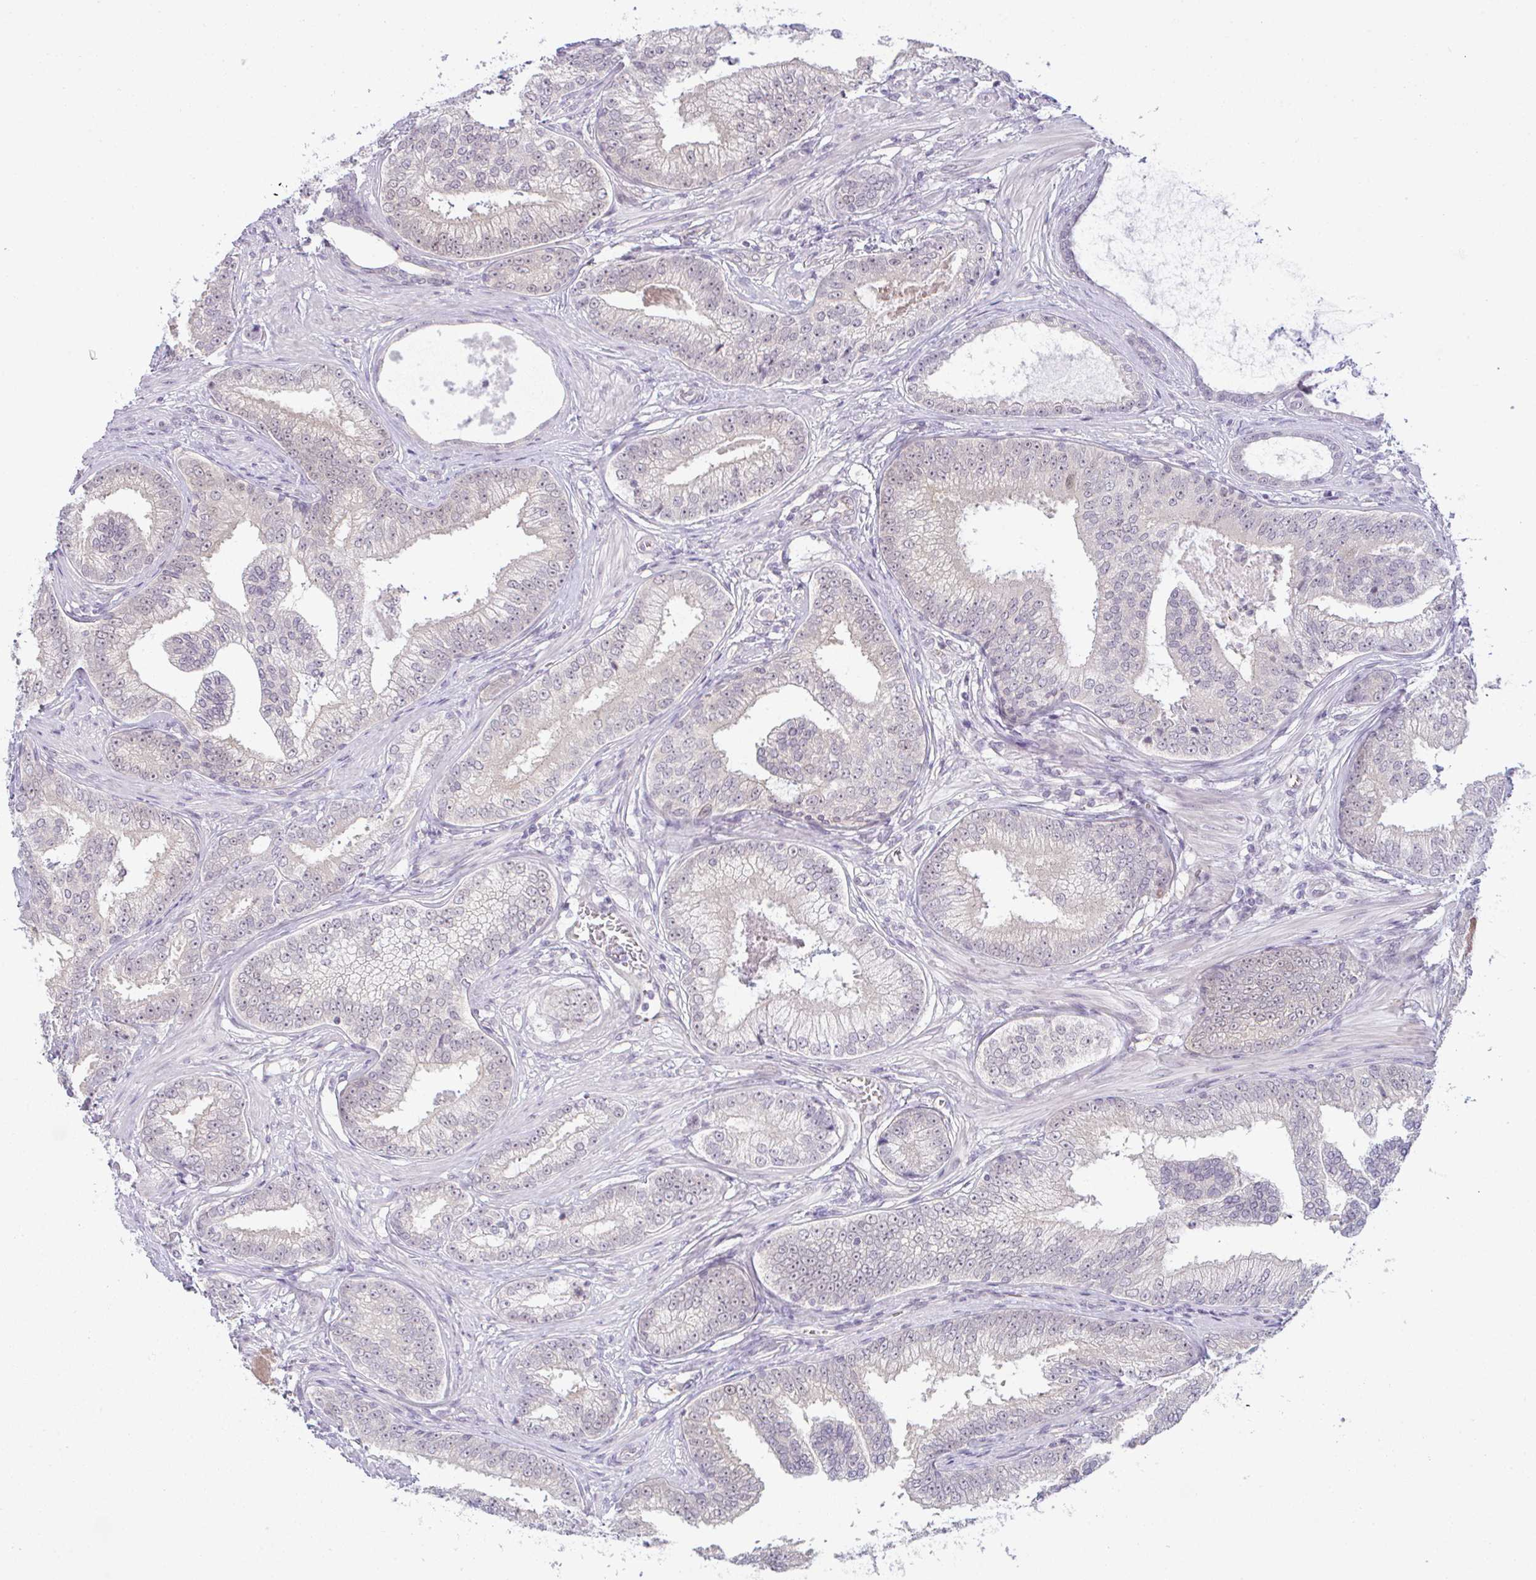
{"staining": {"intensity": "negative", "quantity": "none", "location": "none"}, "tissue": "prostate cancer", "cell_type": "Tumor cells", "image_type": "cancer", "snomed": [{"axis": "morphology", "description": "Adenocarcinoma, Low grade"}, {"axis": "topography", "description": "Prostate"}], "caption": "Immunohistochemistry of human prostate cancer displays no expression in tumor cells.", "gene": "CSE1L", "patient": {"sex": "male", "age": 61}}